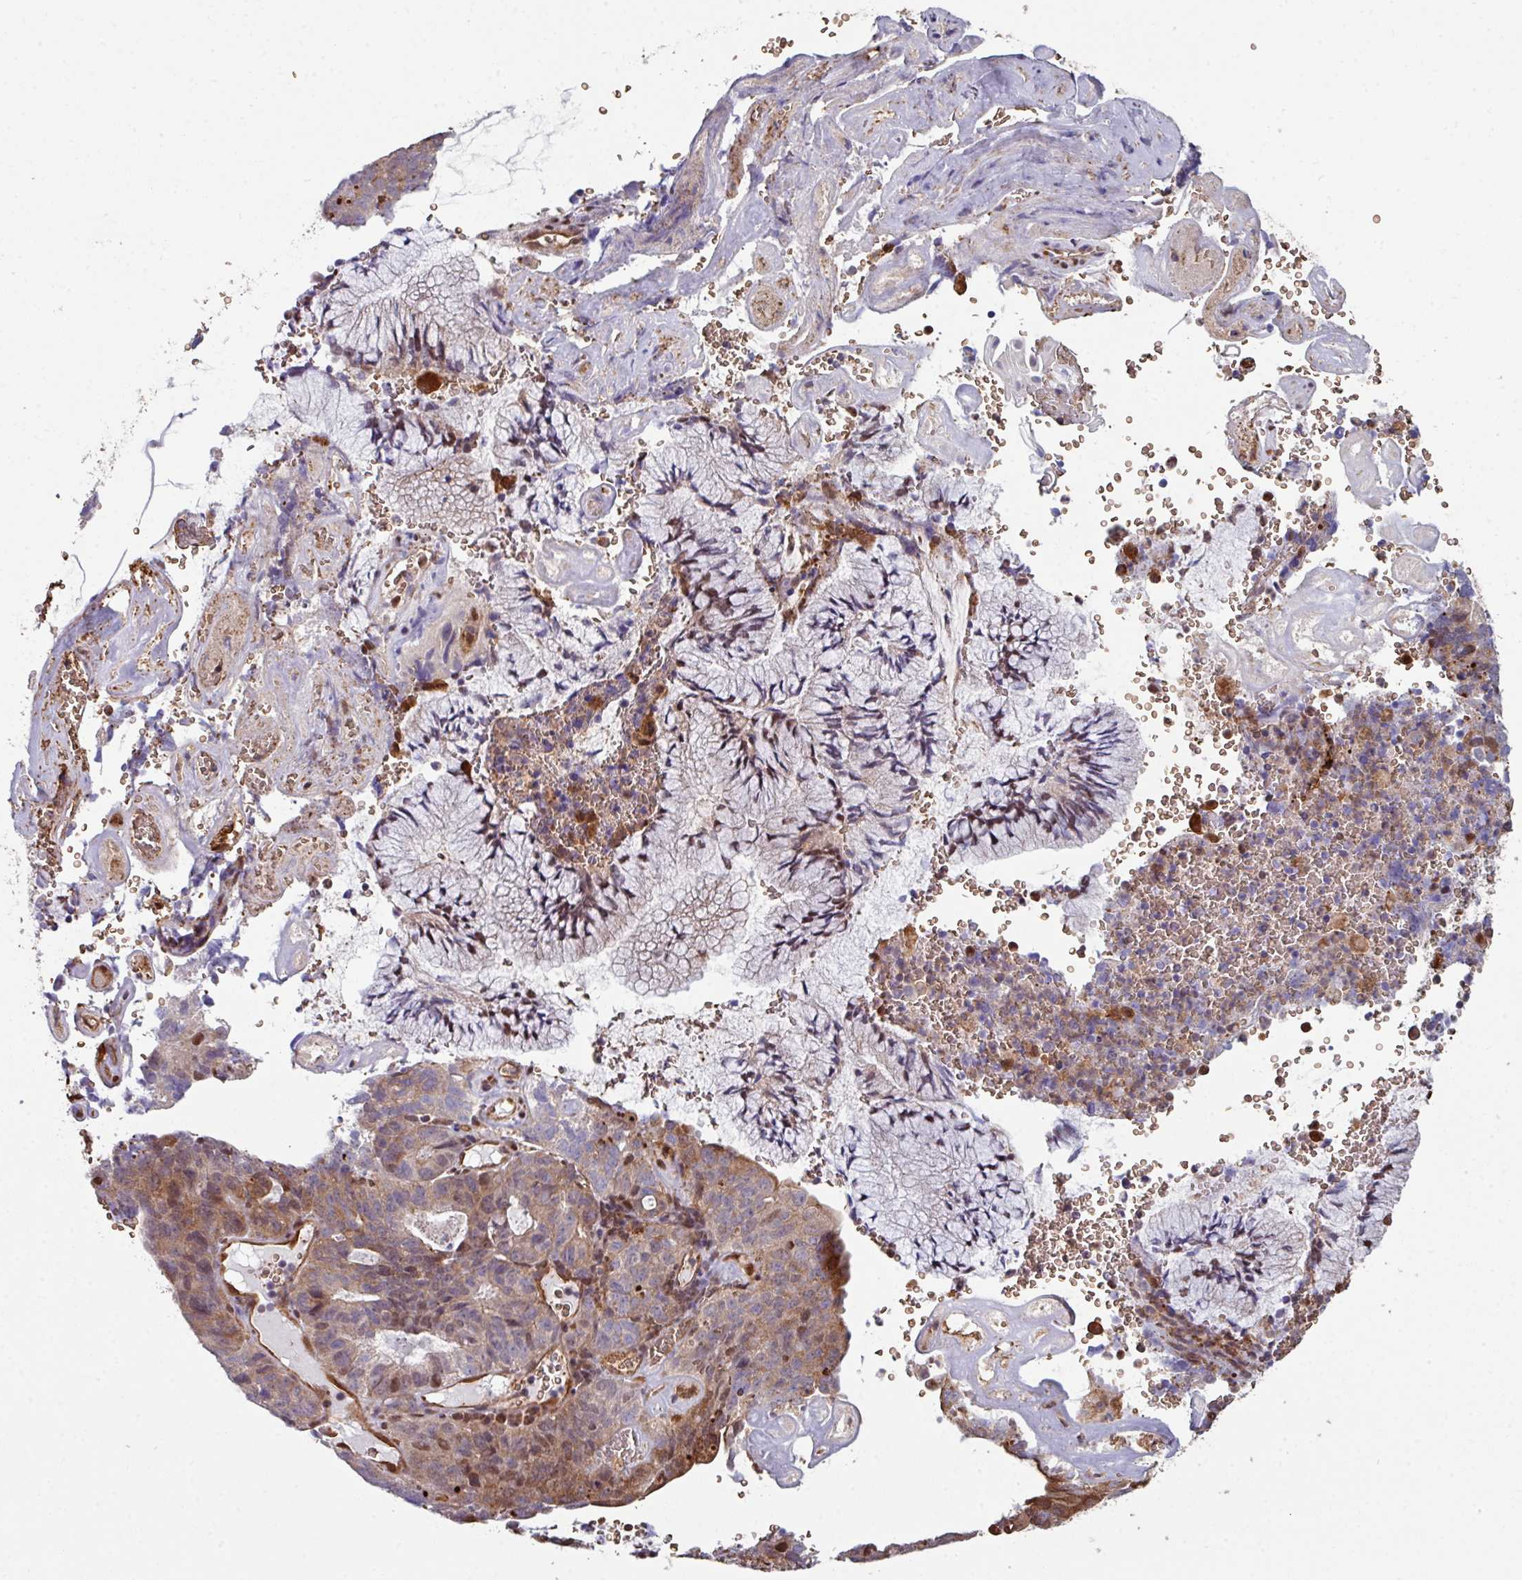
{"staining": {"intensity": "moderate", "quantity": "25%-75%", "location": "cytoplasmic/membranous,nuclear"}, "tissue": "cervical cancer", "cell_type": "Tumor cells", "image_type": "cancer", "snomed": [{"axis": "morphology", "description": "Adenocarcinoma, NOS"}, {"axis": "topography", "description": "Cervix"}], "caption": "Approximately 25%-75% of tumor cells in human cervical cancer display moderate cytoplasmic/membranous and nuclear protein staining as visualized by brown immunohistochemical staining.", "gene": "ANO9", "patient": {"sex": "female", "age": 38}}